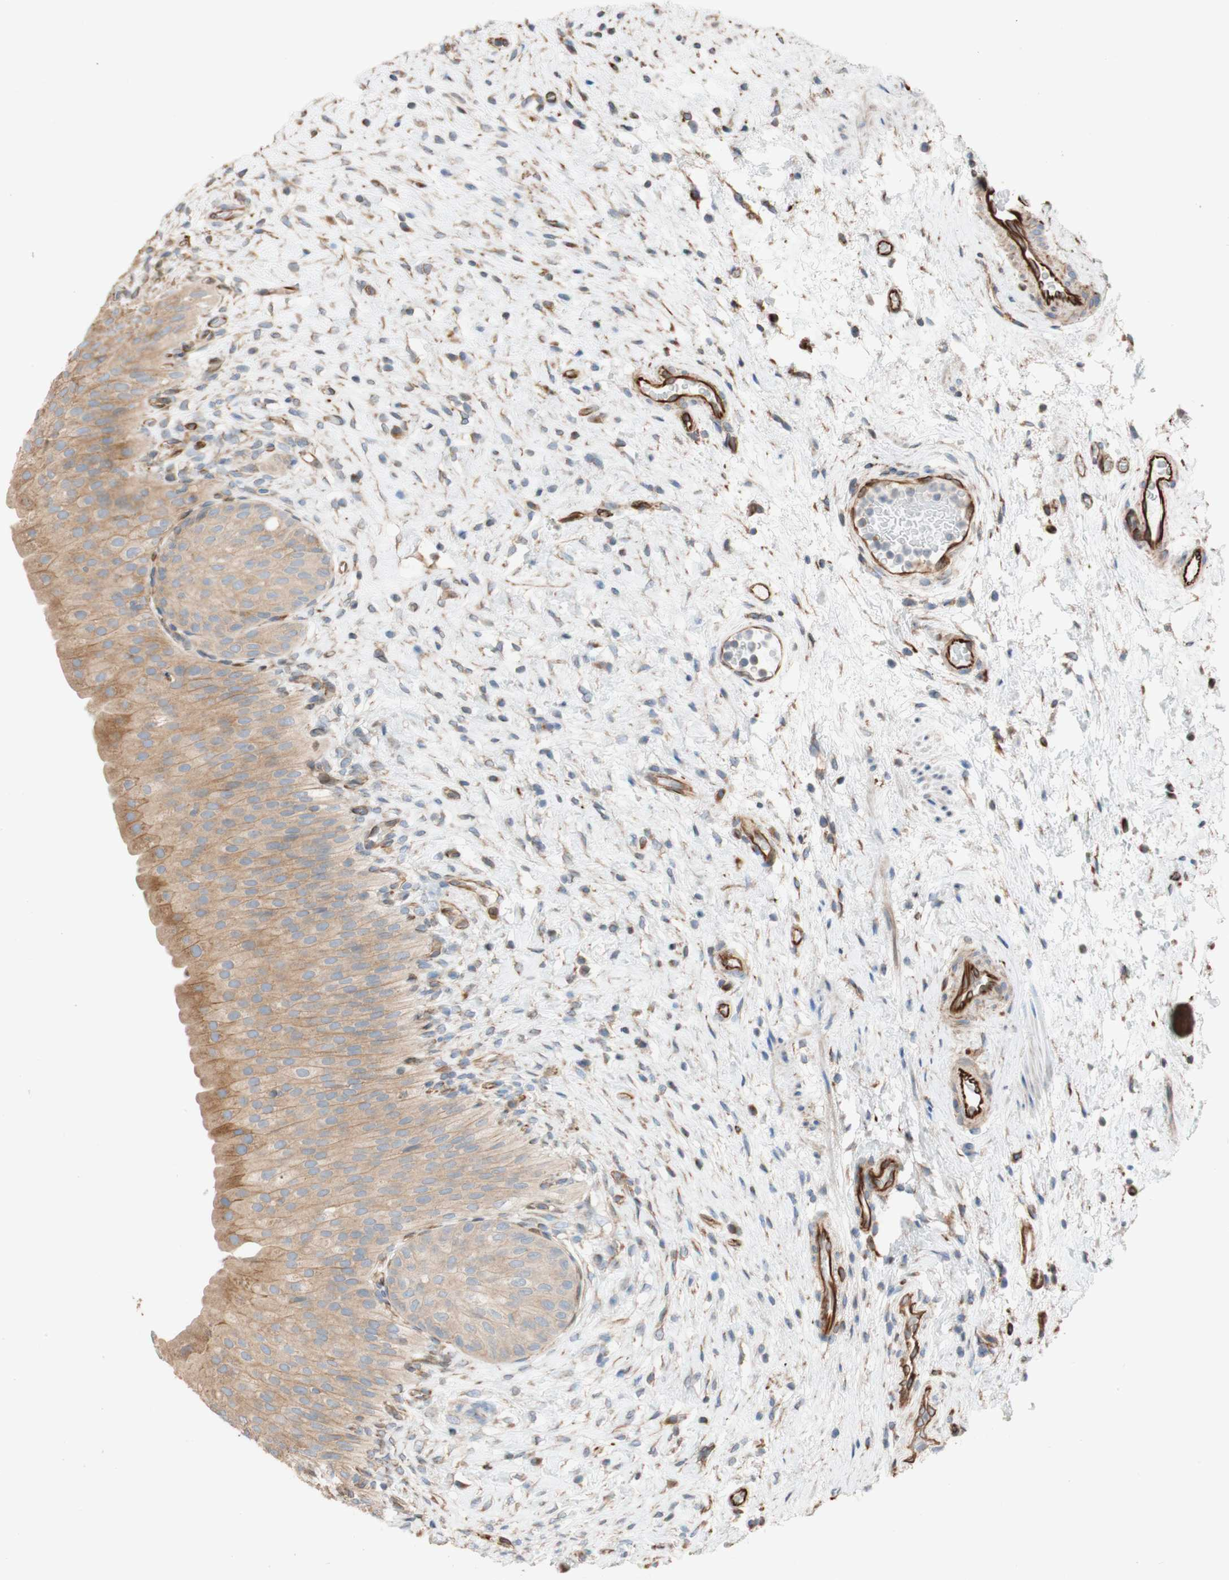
{"staining": {"intensity": "moderate", "quantity": ">75%", "location": "cytoplasmic/membranous"}, "tissue": "urinary bladder", "cell_type": "Urothelial cells", "image_type": "normal", "snomed": [{"axis": "morphology", "description": "Normal tissue, NOS"}, {"axis": "morphology", "description": "Urothelial carcinoma, High grade"}, {"axis": "topography", "description": "Urinary bladder"}], "caption": "IHC of unremarkable human urinary bladder reveals medium levels of moderate cytoplasmic/membranous expression in approximately >75% of urothelial cells. (DAB = brown stain, brightfield microscopy at high magnification).", "gene": "C1orf43", "patient": {"sex": "male", "age": 46}}